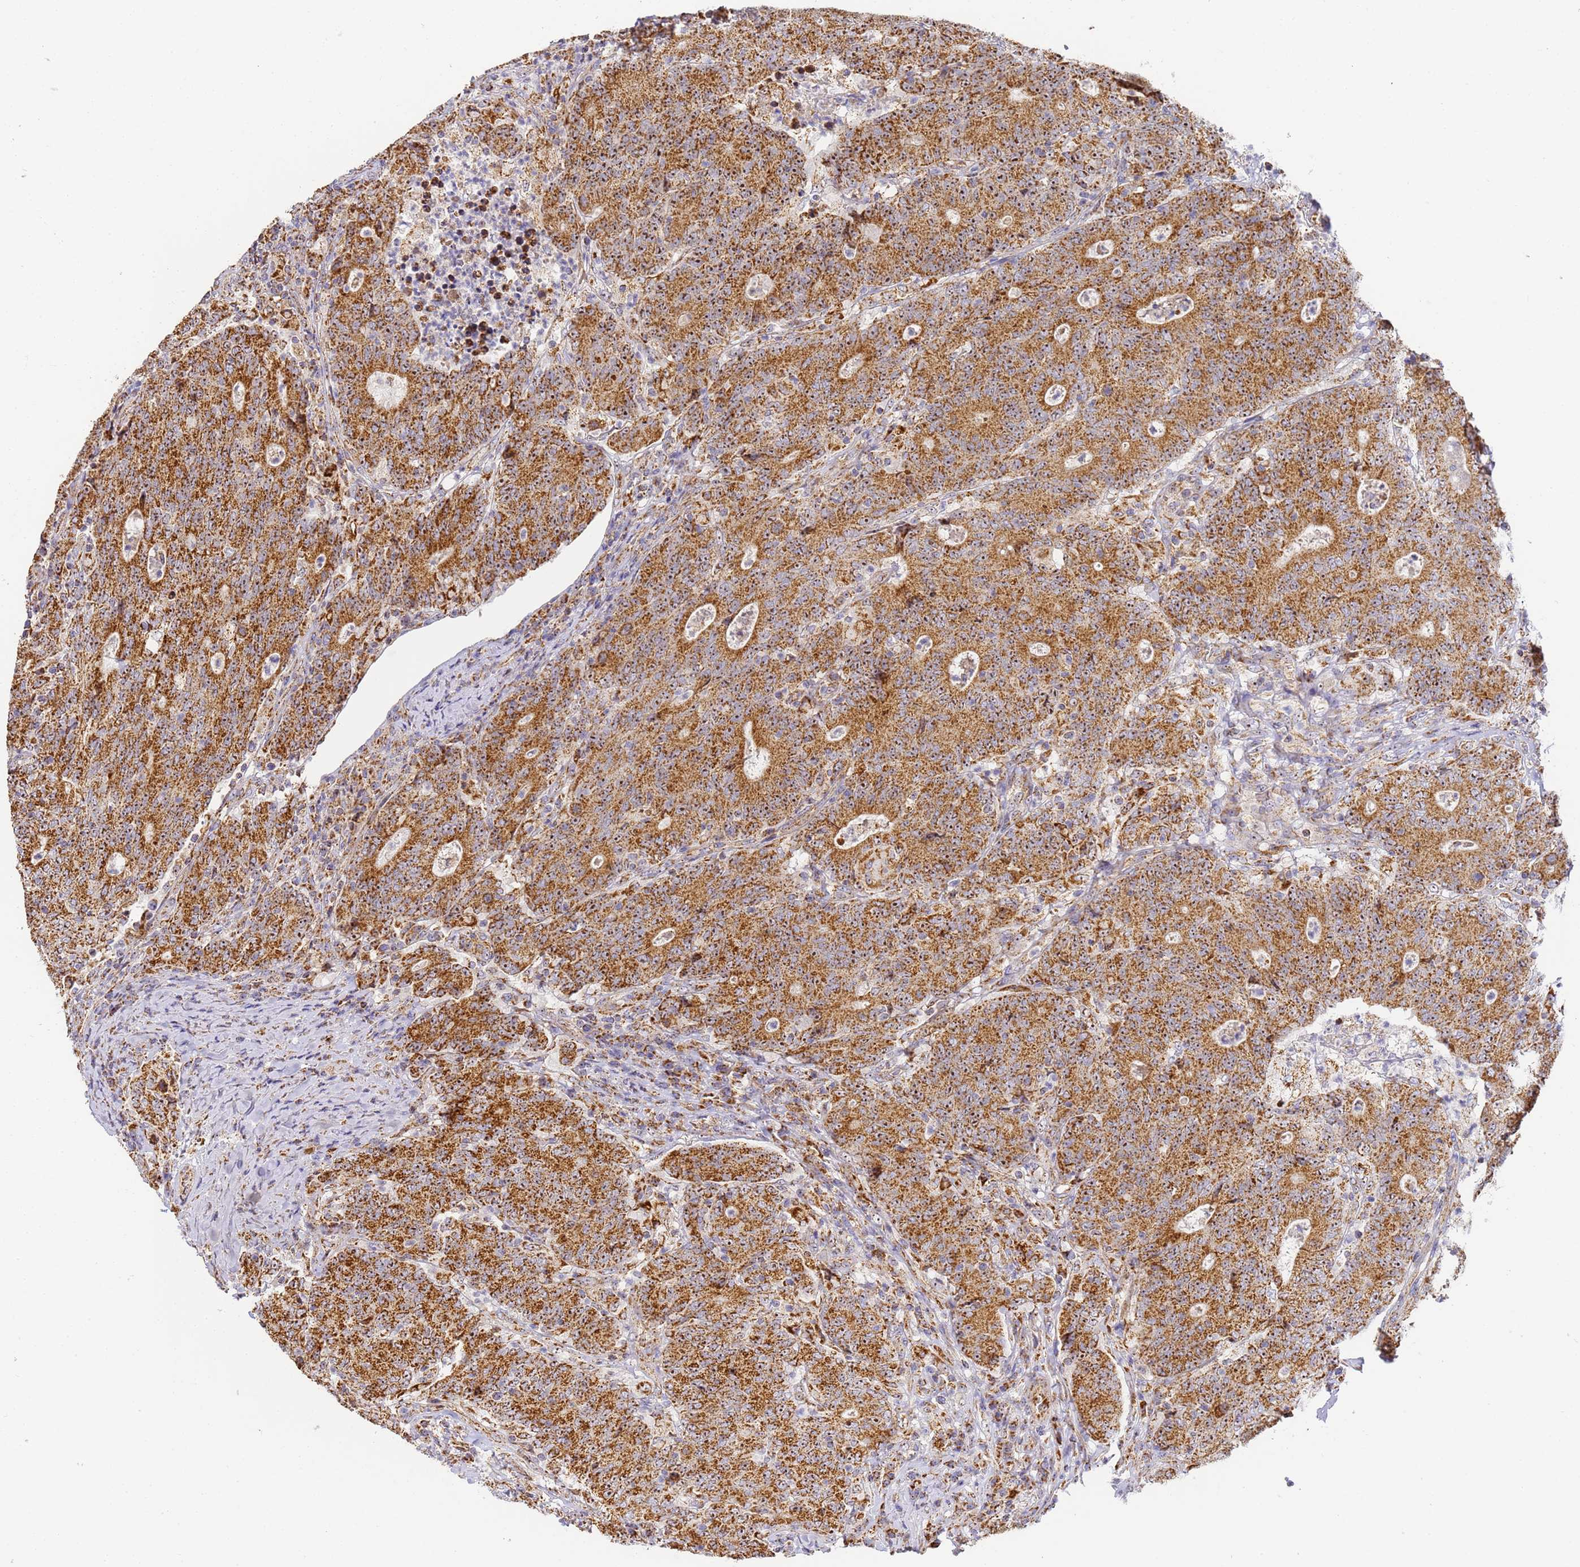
{"staining": {"intensity": "strong", "quantity": ">75%", "location": "cytoplasmic/membranous,nuclear"}, "tissue": "colorectal cancer", "cell_type": "Tumor cells", "image_type": "cancer", "snomed": [{"axis": "morphology", "description": "Adenocarcinoma, NOS"}, {"axis": "topography", "description": "Colon"}], "caption": "Colorectal cancer (adenocarcinoma) stained with immunohistochemistry (IHC) exhibits strong cytoplasmic/membranous and nuclear expression in about >75% of tumor cells.", "gene": "FRG2C", "patient": {"sex": "female", "age": 75}}